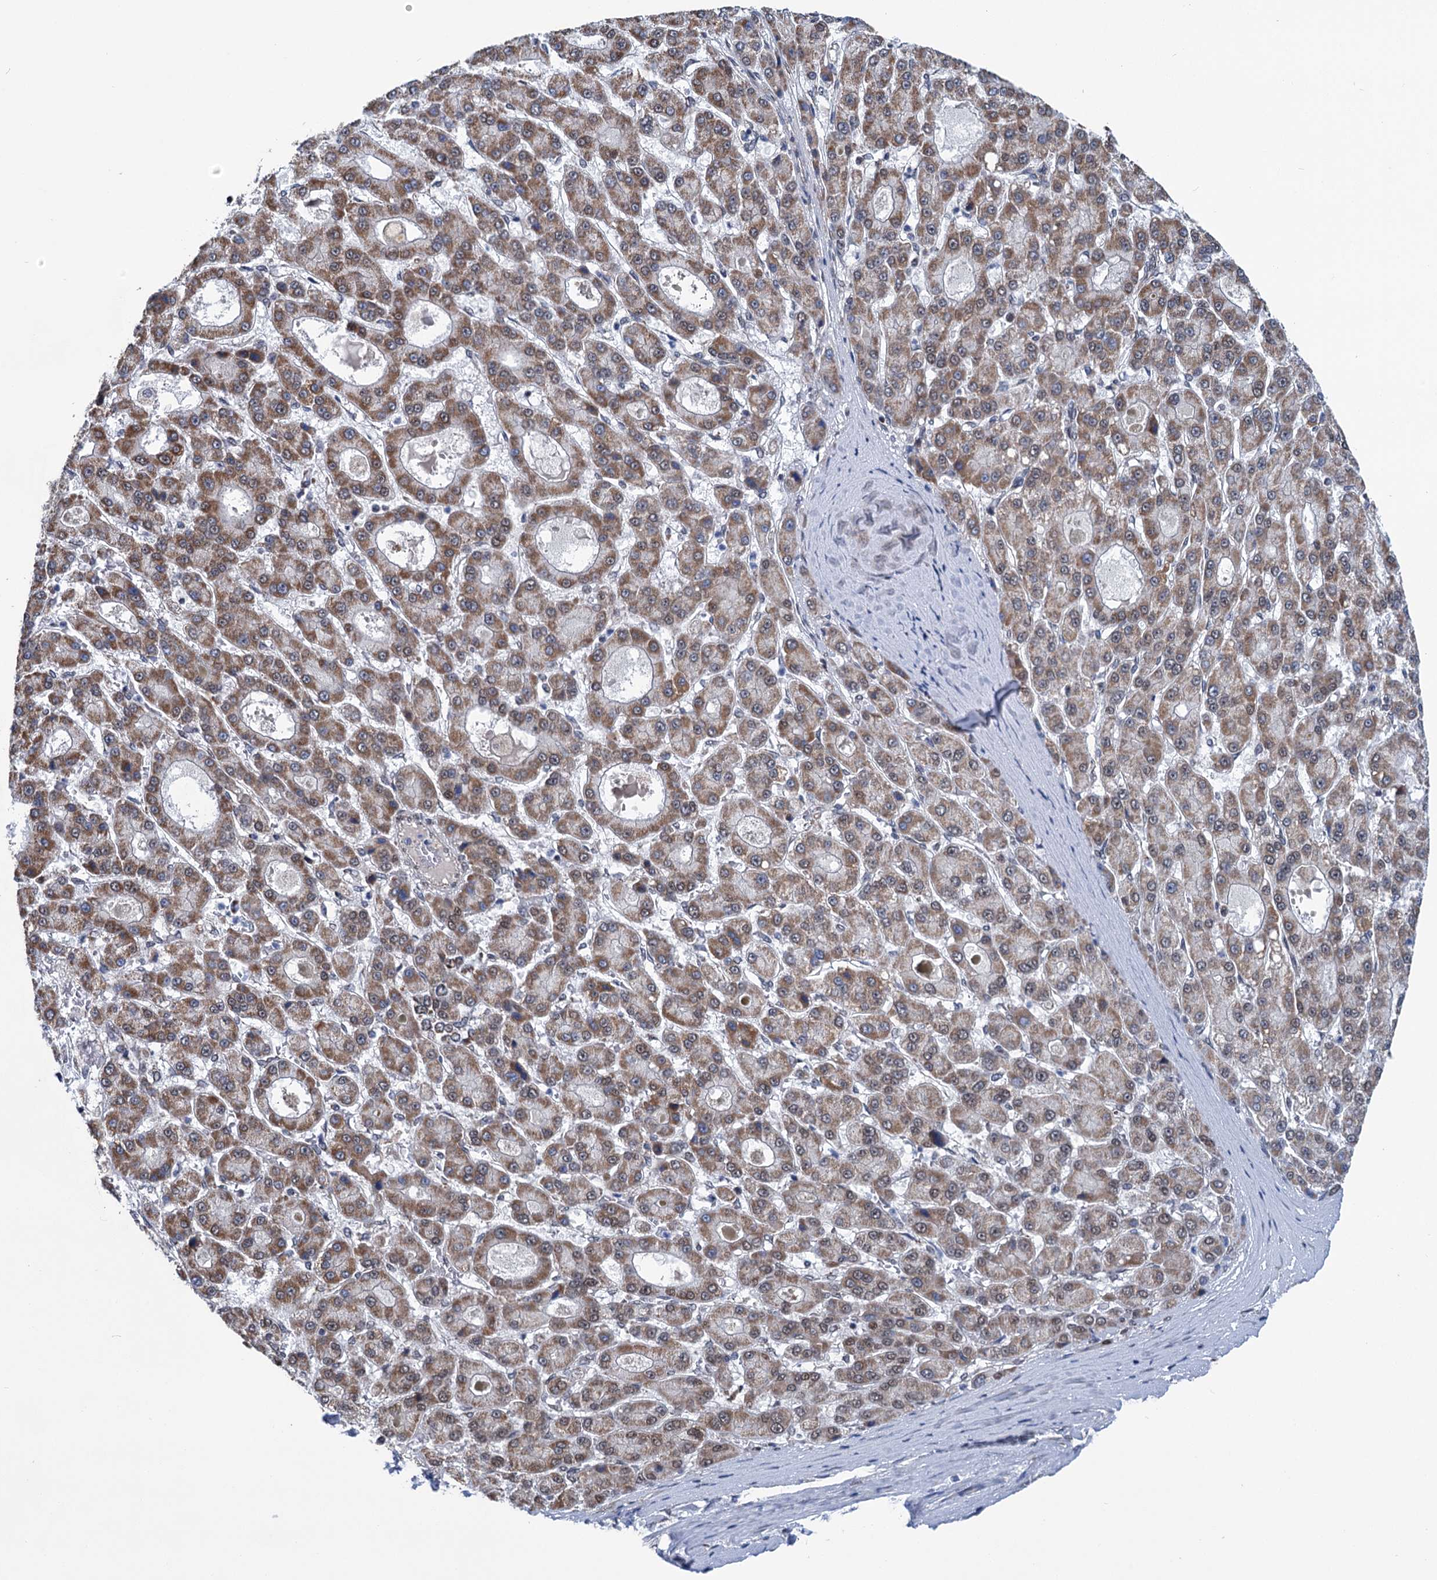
{"staining": {"intensity": "moderate", "quantity": ">75%", "location": "cytoplasmic/membranous,nuclear"}, "tissue": "liver cancer", "cell_type": "Tumor cells", "image_type": "cancer", "snomed": [{"axis": "morphology", "description": "Carcinoma, Hepatocellular, NOS"}, {"axis": "topography", "description": "Liver"}], "caption": "This photomicrograph reveals immunohistochemistry staining of liver cancer (hepatocellular carcinoma), with medium moderate cytoplasmic/membranous and nuclear positivity in approximately >75% of tumor cells.", "gene": "MORN3", "patient": {"sex": "male", "age": 70}}